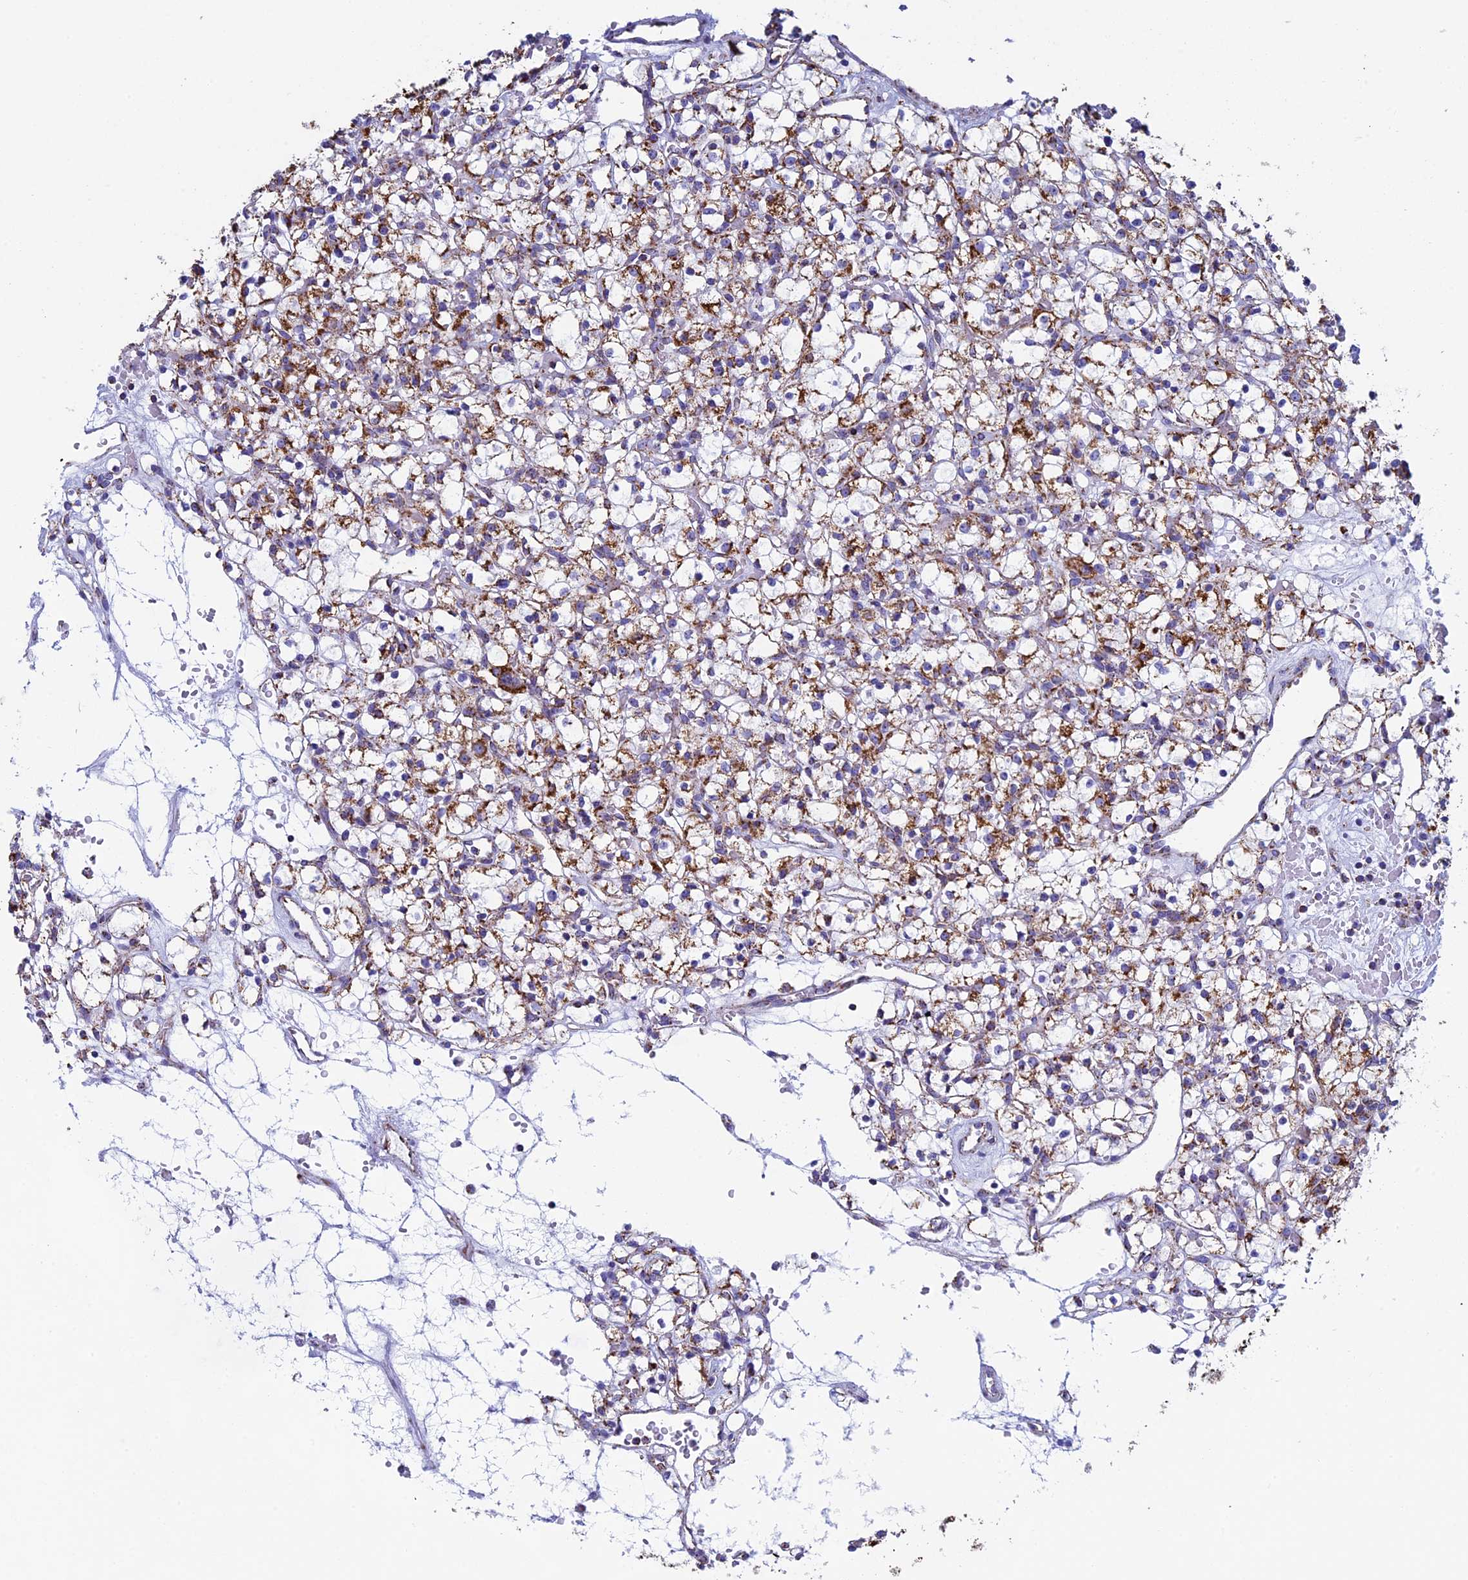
{"staining": {"intensity": "moderate", "quantity": ">75%", "location": "cytoplasmic/membranous"}, "tissue": "renal cancer", "cell_type": "Tumor cells", "image_type": "cancer", "snomed": [{"axis": "morphology", "description": "Adenocarcinoma, NOS"}, {"axis": "topography", "description": "Kidney"}], "caption": "A photomicrograph of renal cancer (adenocarcinoma) stained for a protein shows moderate cytoplasmic/membranous brown staining in tumor cells. The protein of interest is stained brown, and the nuclei are stained in blue (DAB (3,3'-diaminobenzidine) IHC with brightfield microscopy, high magnification).", "gene": "UQCRFS1", "patient": {"sex": "female", "age": 59}}